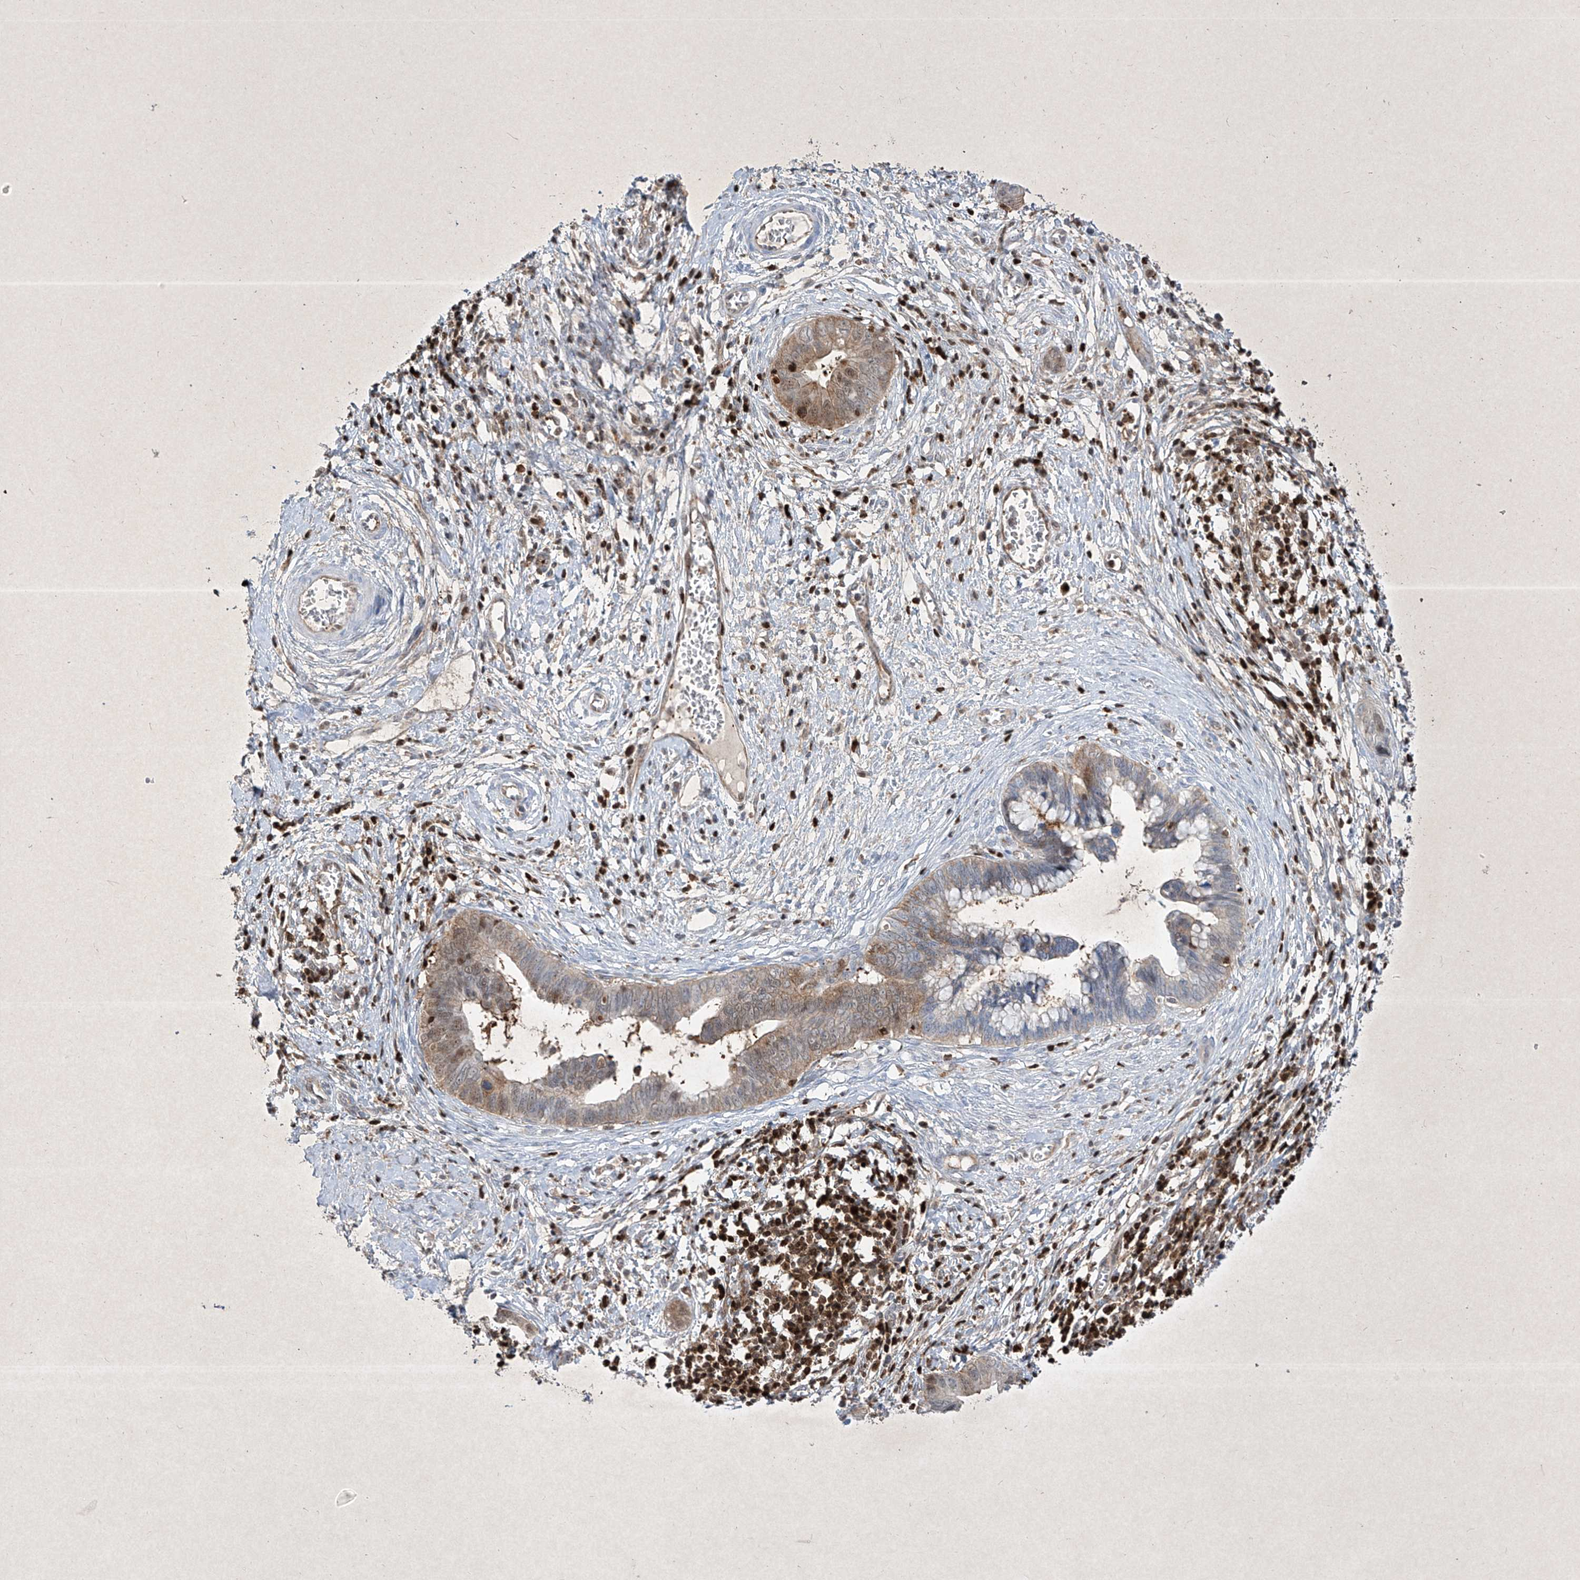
{"staining": {"intensity": "moderate", "quantity": "<25%", "location": "cytoplasmic/membranous,nuclear"}, "tissue": "cervical cancer", "cell_type": "Tumor cells", "image_type": "cancer", "snomed": [{"axis": "morphology", "description": "Adenocarcinoma, NOS"}, {"axis": "topography", "description": "Cervix"}], "caption": "Immunohistochemical staining of human adenocarcinoma (cervical) shows low levels of moderate cytoplasmic/membranous and nuclear staining in approximately <25% of tumor cells.", "gene": "PSMB10", "patient": {"sex": "female", "age": 44}}